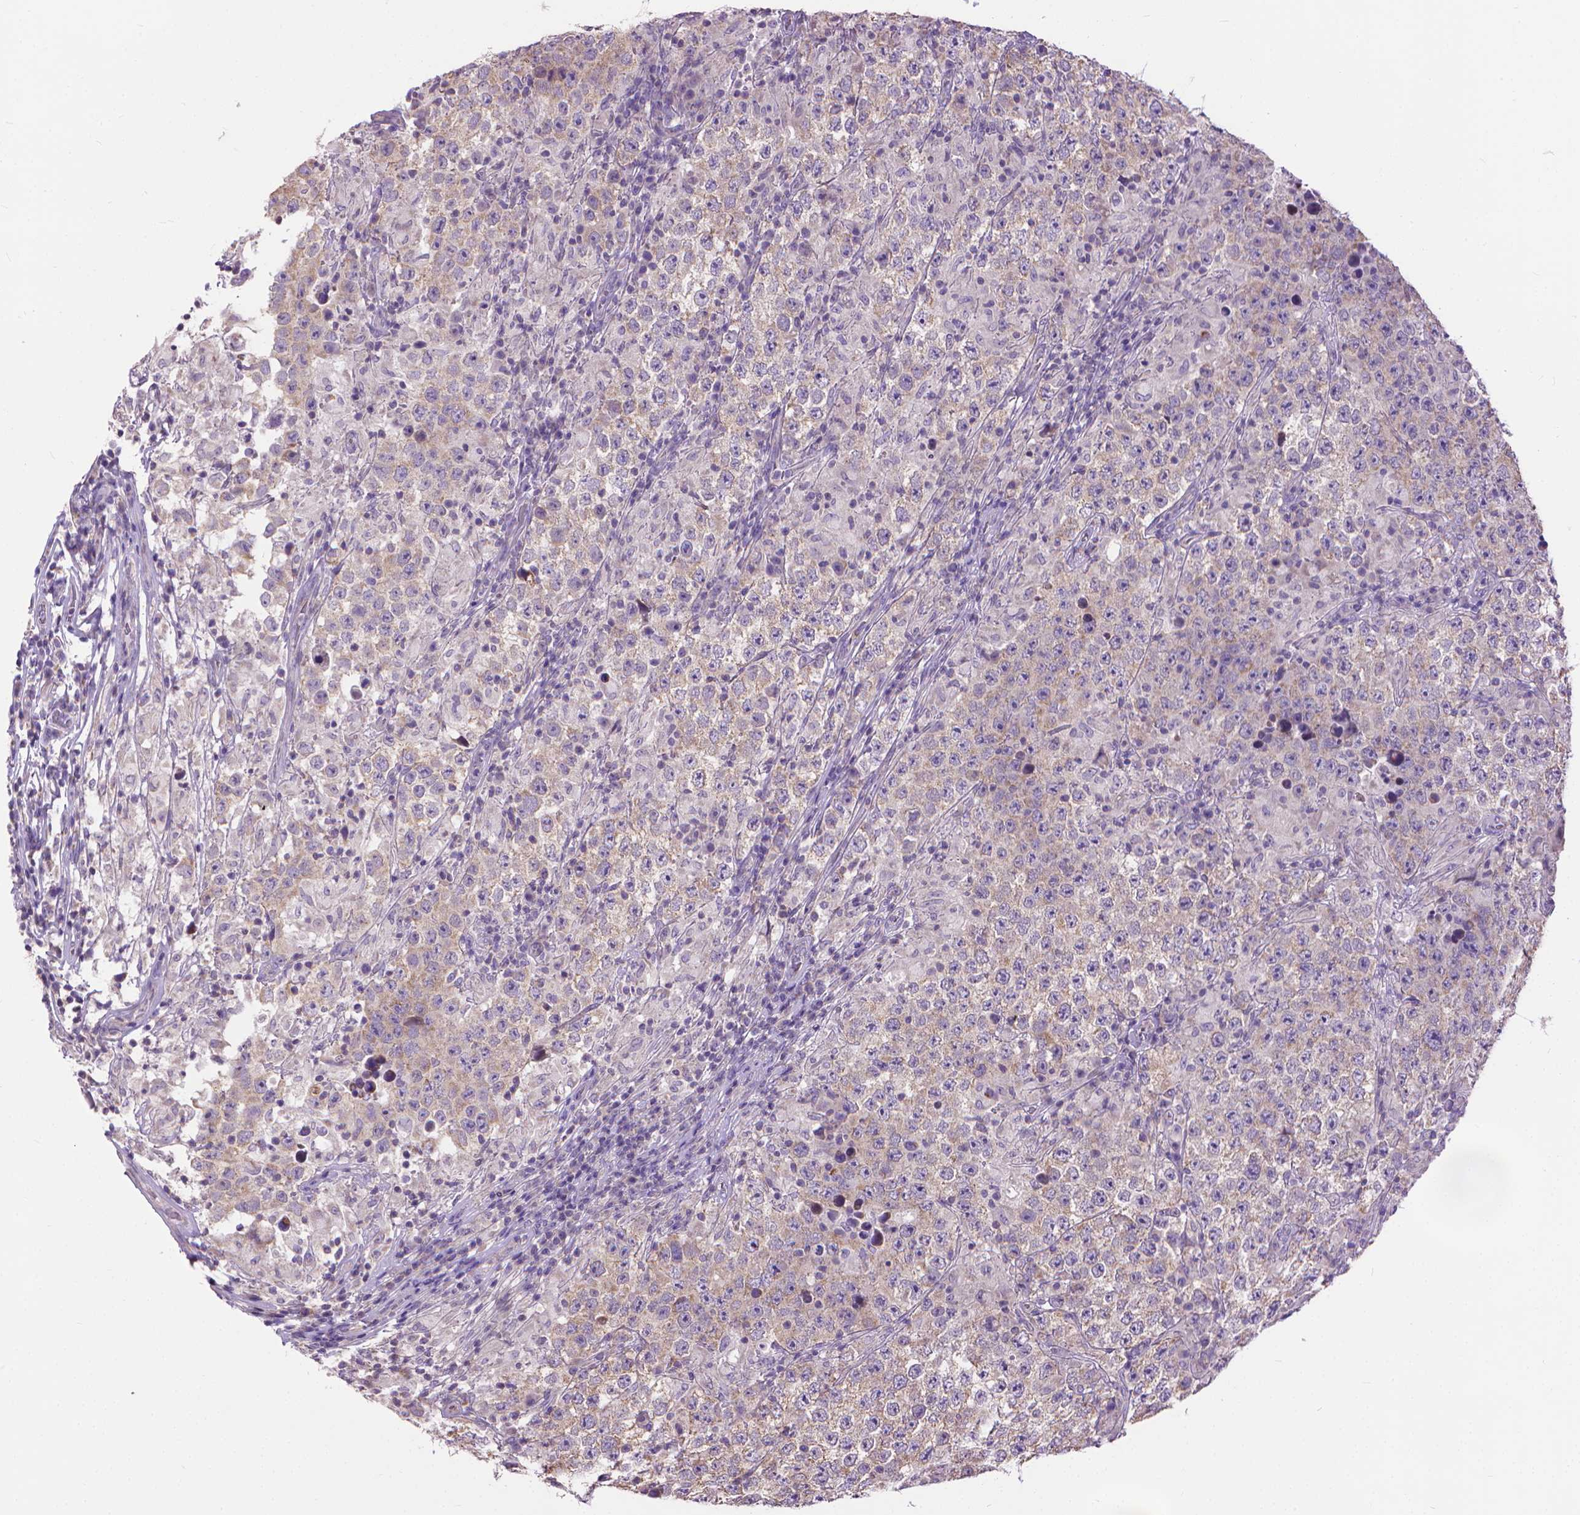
{"staining": {"intensity": "weak", "quantity": "25%-75%", "location": "cytoplasmic/membranous"}, "tissue": "testis cancer", "cell_type": "Tumor cells", "image_type": "cancer", "snomed": [{"axis": "morphology", "description": "Seminoma, NOS"}, {"axis": "morphology", "description": "Carcinoma, Embryonal, NOS"}, {"axis": "topography", "description": "Testis"}], "caption": "Protein analysis of embryonal carcinoma (testis) tissue demonstrates weak cytoplasmic/membranous expression in approximately 25%-75% of tumor cells.", "gene": "SYN1", "patient": {"sex": "male", "age": 41}}